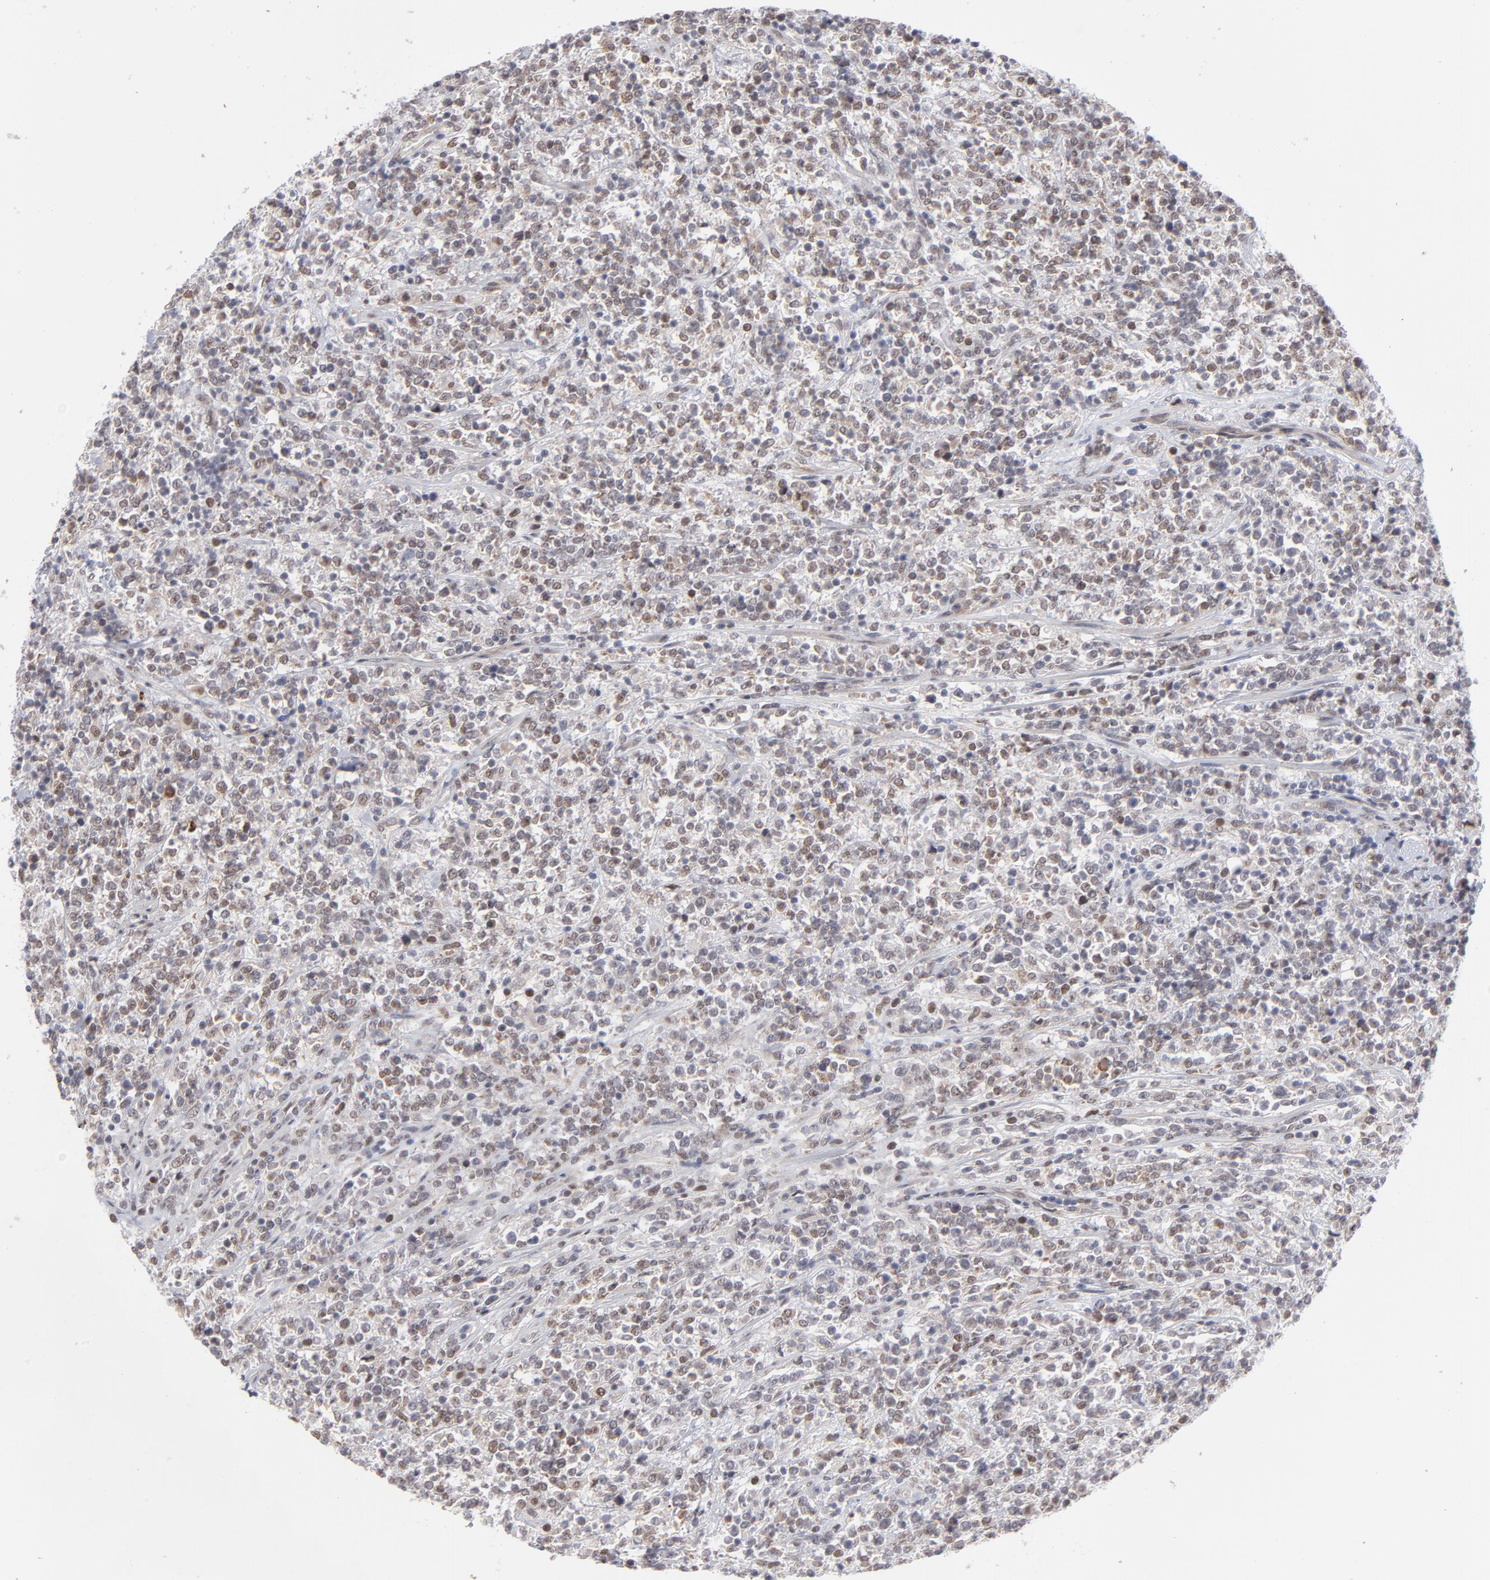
{"staining": {"intensity": "moderate", "quantity": ">75%", "location": "nuclear"}, "tissue": "lymphoma", "cell_type": "Tumor cells", "image_type": "cancer", "snomed": [{"axis": "morphology", "description": "Malignant lymphoma, non-Hodgkin's type, High grade"}, {"axis": "topography", "description": "Soft tissue"}], "caption": "Lymphoma tissue displays moderate nuclear expression in about >75% of tumor cells The staining was performed using DAB (3,3'-diaminobenzidine) to visualize the protein expression in brown, while the nuclei were stained in blue with hematoxylin (Magnification: 20x).", "gene": "NBN", "patient": {"sex": "male", "age": 18}}